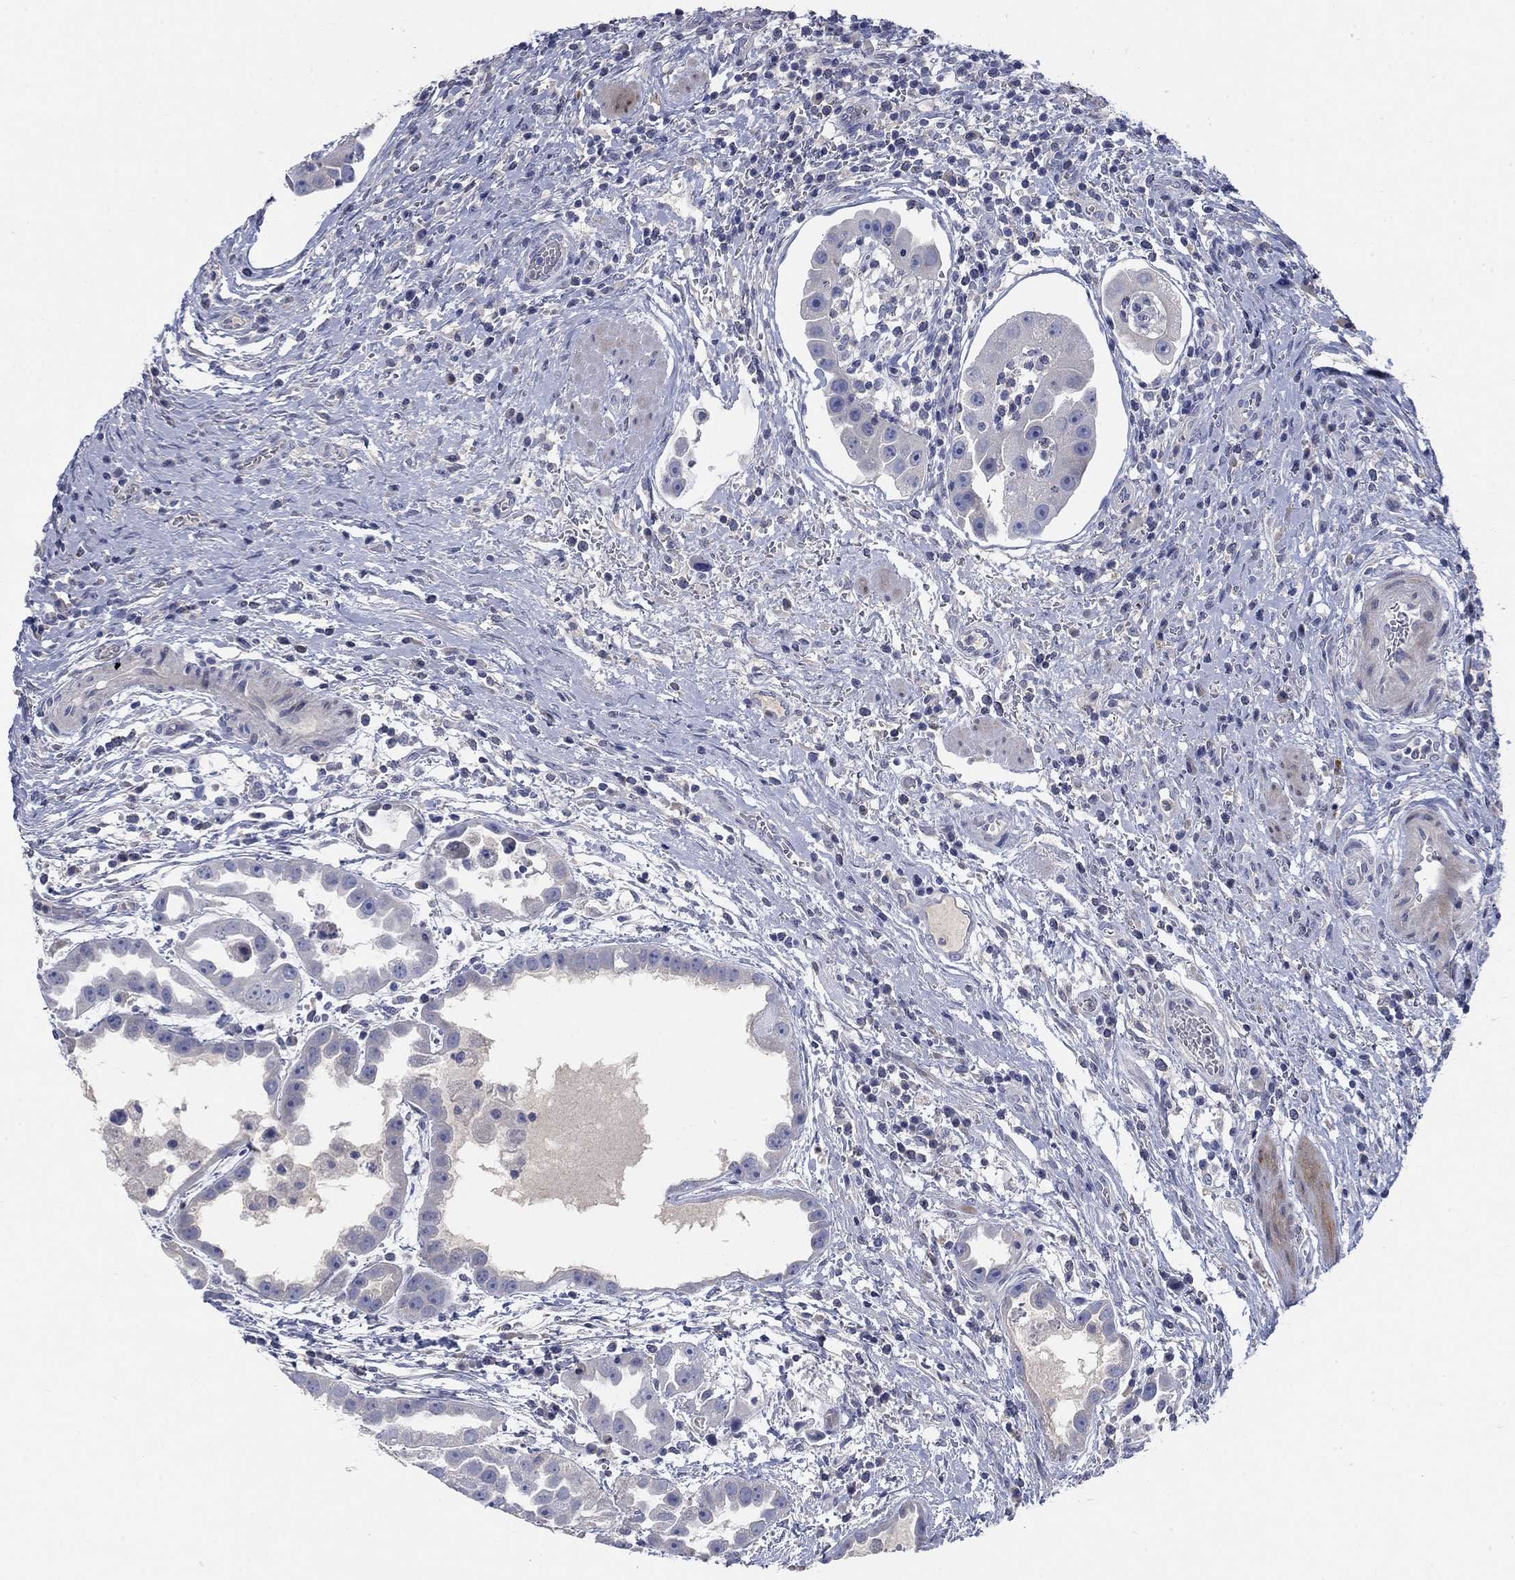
{"staining": {"intensity": "negative", "quantity": "none", "location": "none"}, "tissue": "urothelial cancer", "cell_type": "Tumor cells", "image_type": "cancer", "snomed": [{"axis": "morphology", "description": "Urothelial carcinoma, High grade"}, {"axis": "topography", "description": "Urinary bladder"}], "caption": "A high-resolution photomicrograph shows immunohistochemistry (IHC) staining of urothelial cancer, which displays no significant positivity in tumor cells.", "gene": "TMEM249", "patient": {"sex": "female", "age": 41}}